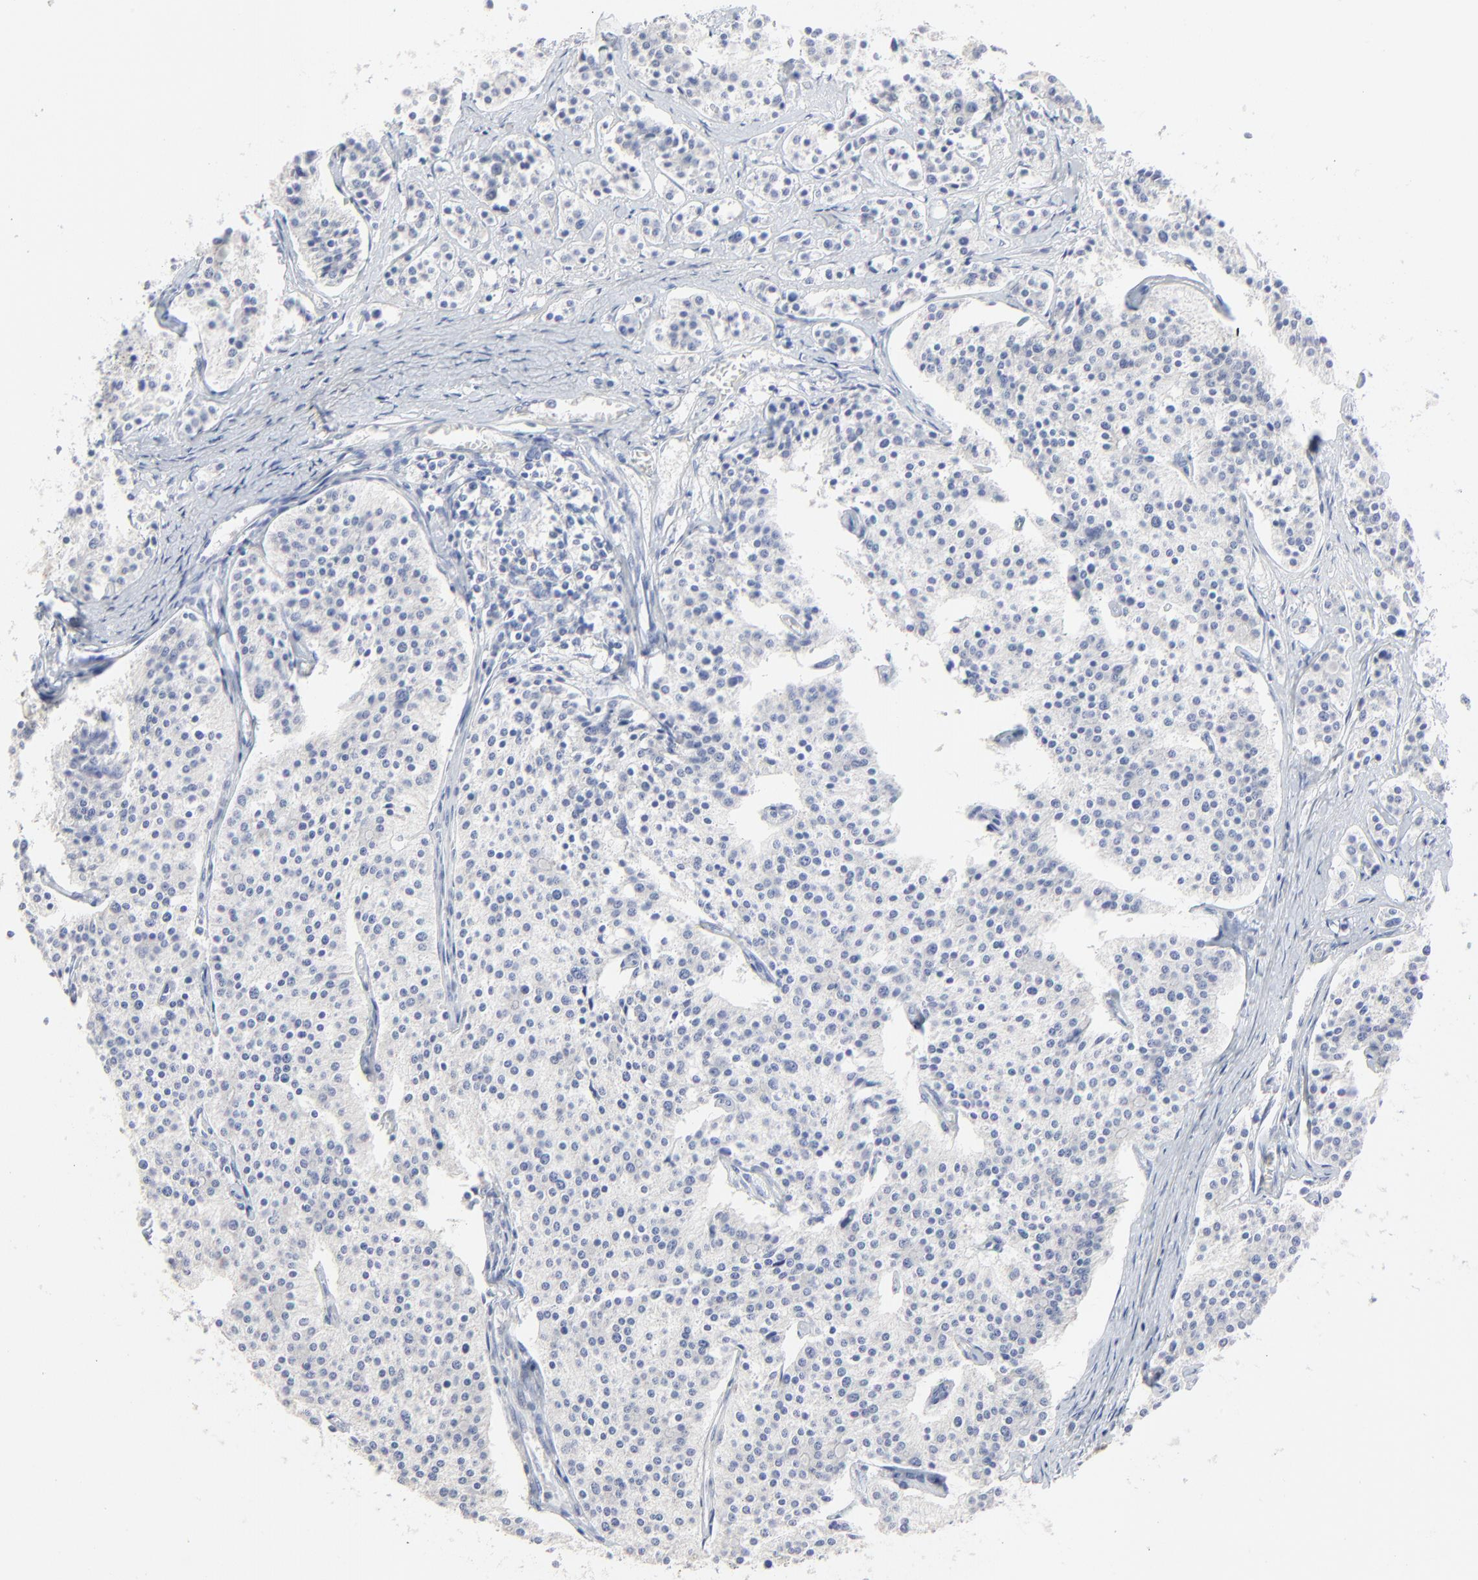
{"staining": {"intensity": "negative", "quantity": "none", "location": "none"}, "tissue": "carcinoid", "cell_type": "Tumor cells", "image_type": "cancer", "snomed": [{"axis": "morphology", "description": "Carcinoid, malignant, NOS"}, {"axis": "topography", "description": "Small intestine"}], "caption": "Carcinoid was stained to show a protein in brown. There is no significant positivity in tumor cells.", "gene": "LCN2", "patient": {"sex": "male", "age": 63}}